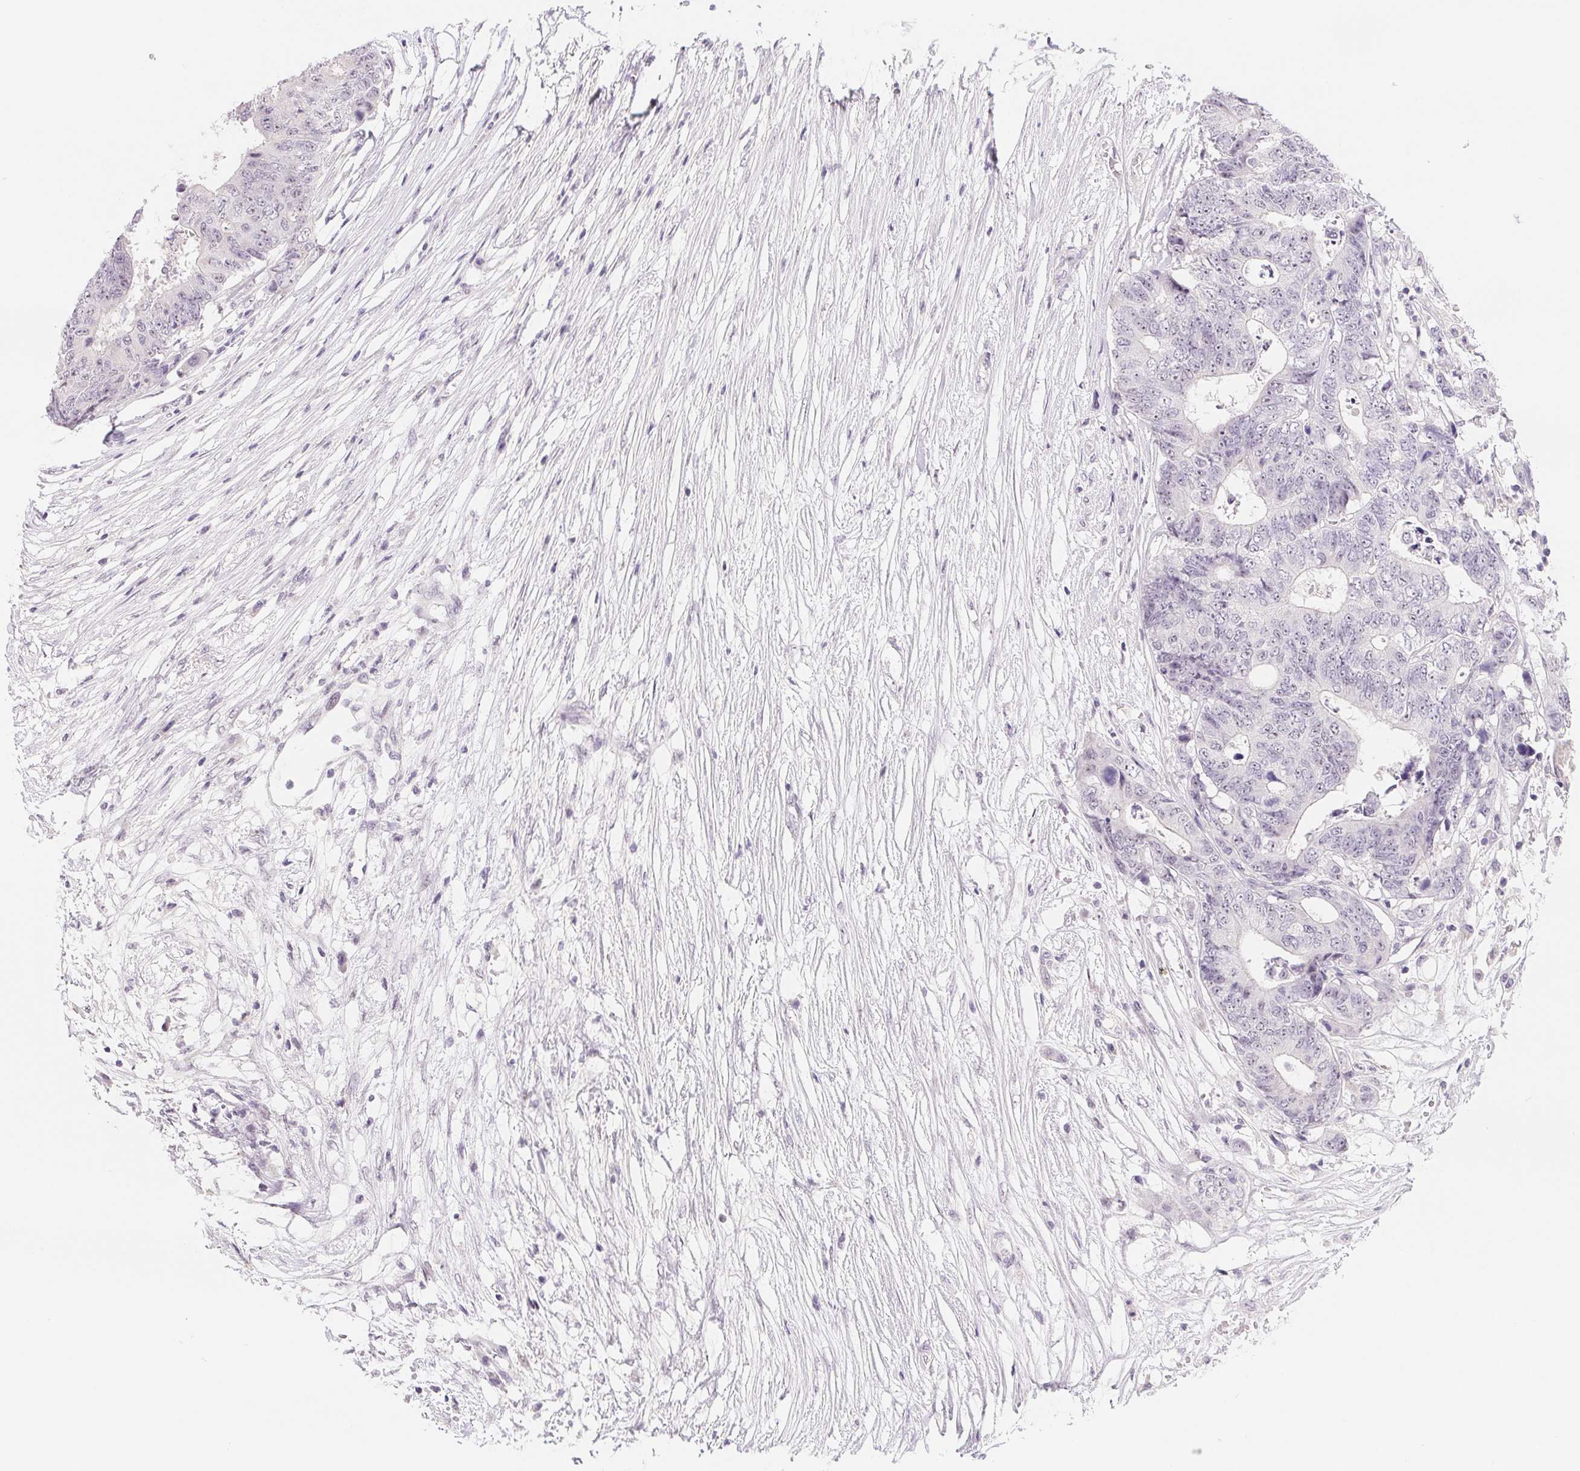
{"staining": {"intensity": "negative", "quantity": "none", "location": "none"}, "tissue": "colorectal cancer", "cell_type": "Tumor cells", "image_type": "cancer", "snomed": [{"axis": "morphology", "description": "Adenocarcinoma, NOS"}, {"axis": "topography", "description": "Colon"}], "caption": "The histopathology image demonstrates no significant staining in tumor cells of colorectal cancer.", "gene": "LCA5L", "patient": {"sex": "female", "age": 48}}